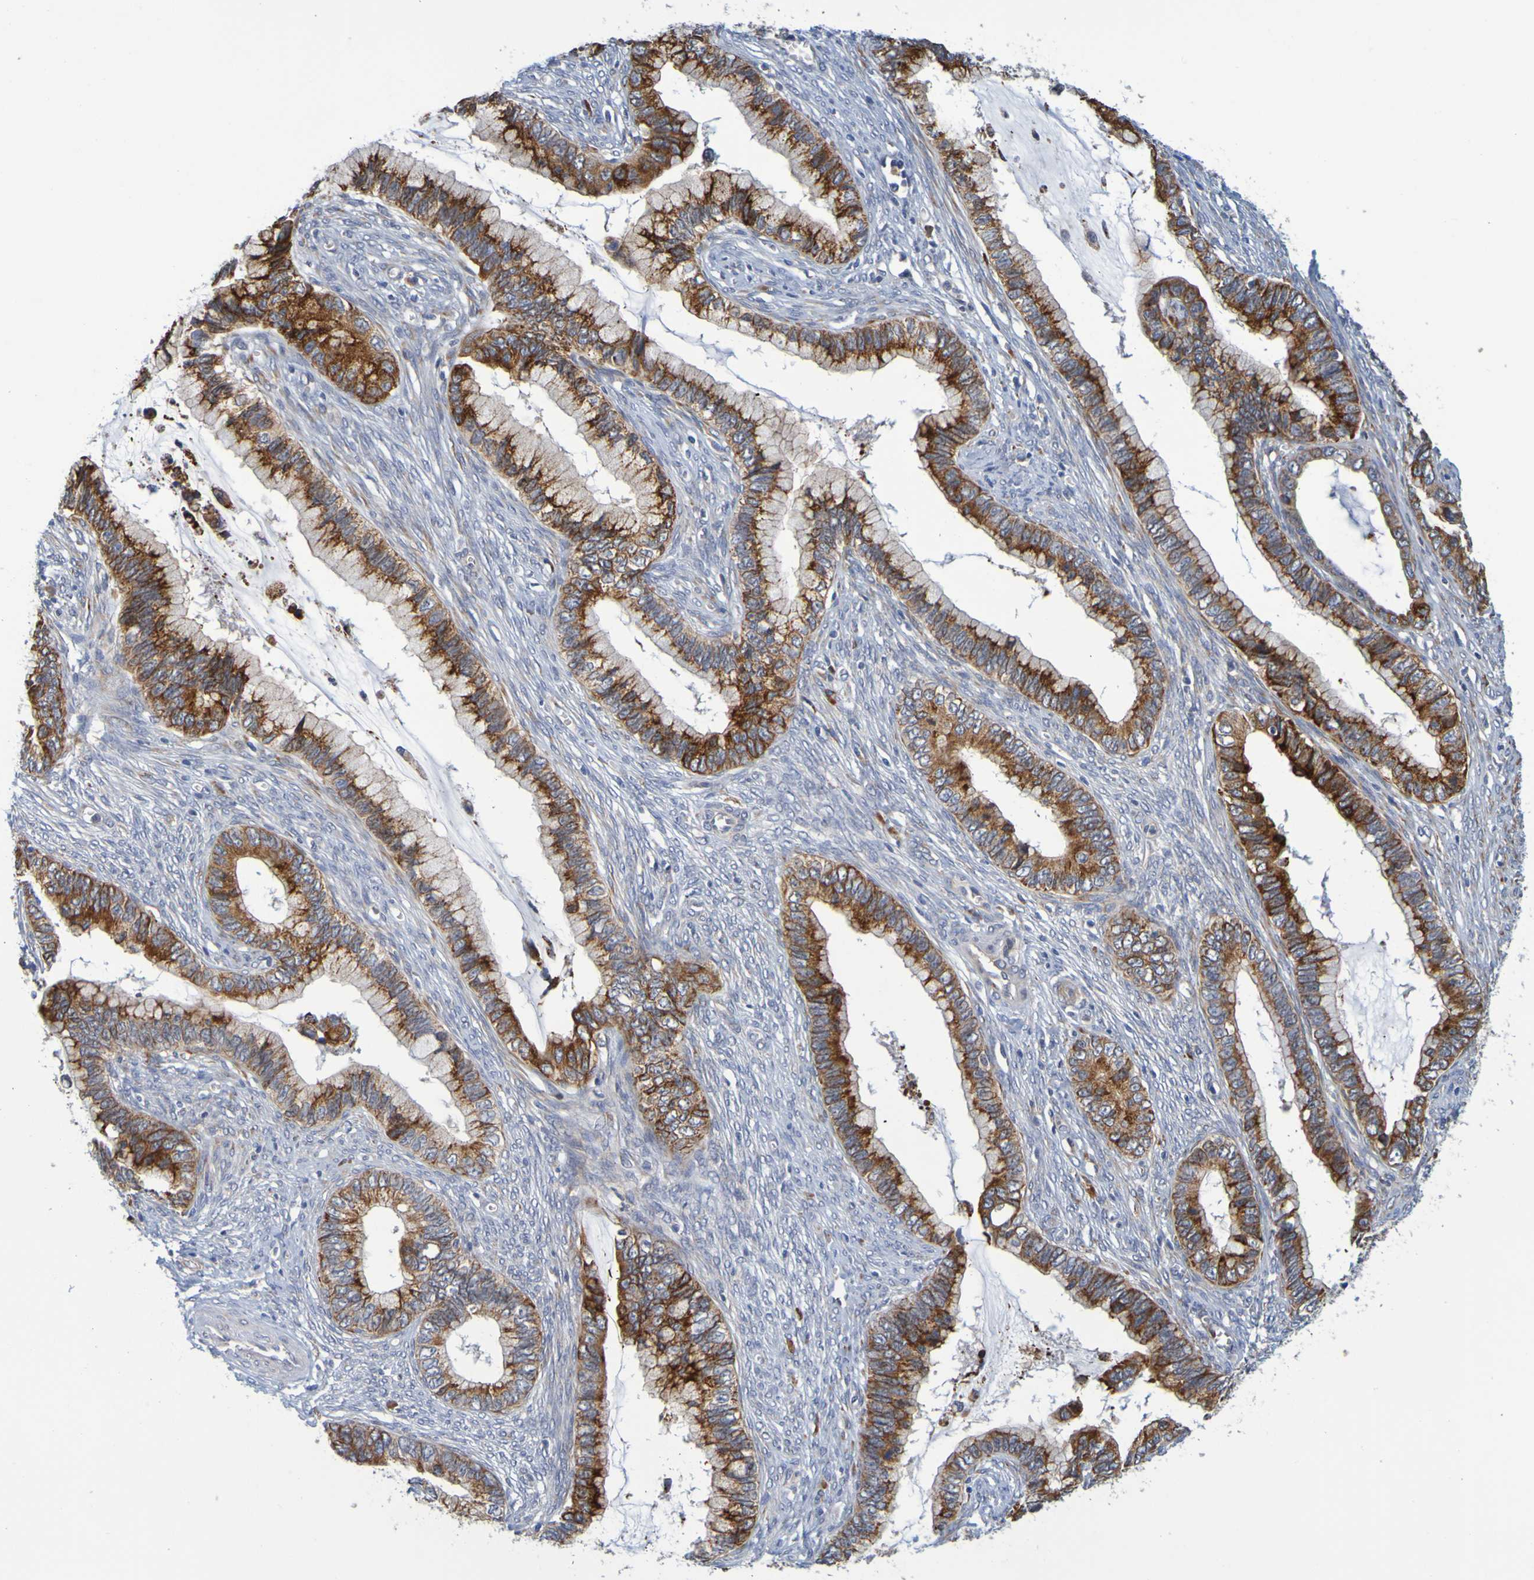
{"staining": {"intensity": "strong", "quantity": ">75%", "location": "cytoplasmic/membranous"}, "tissue": "cervical cancer", "cell_type": "Tumor cells", "image_type": "cancer", "snomed": [{"axis": "morphology", "description": "Adenocarcinoma, NOS"}, {"axis": "topography", "description": "Cervix"}], "caption": "Cervical cancer stained with a protein marker exhibits strong staining in tumor cells.", "gene": "SIL1", "patient": {"sex": "female", "age": 44}}